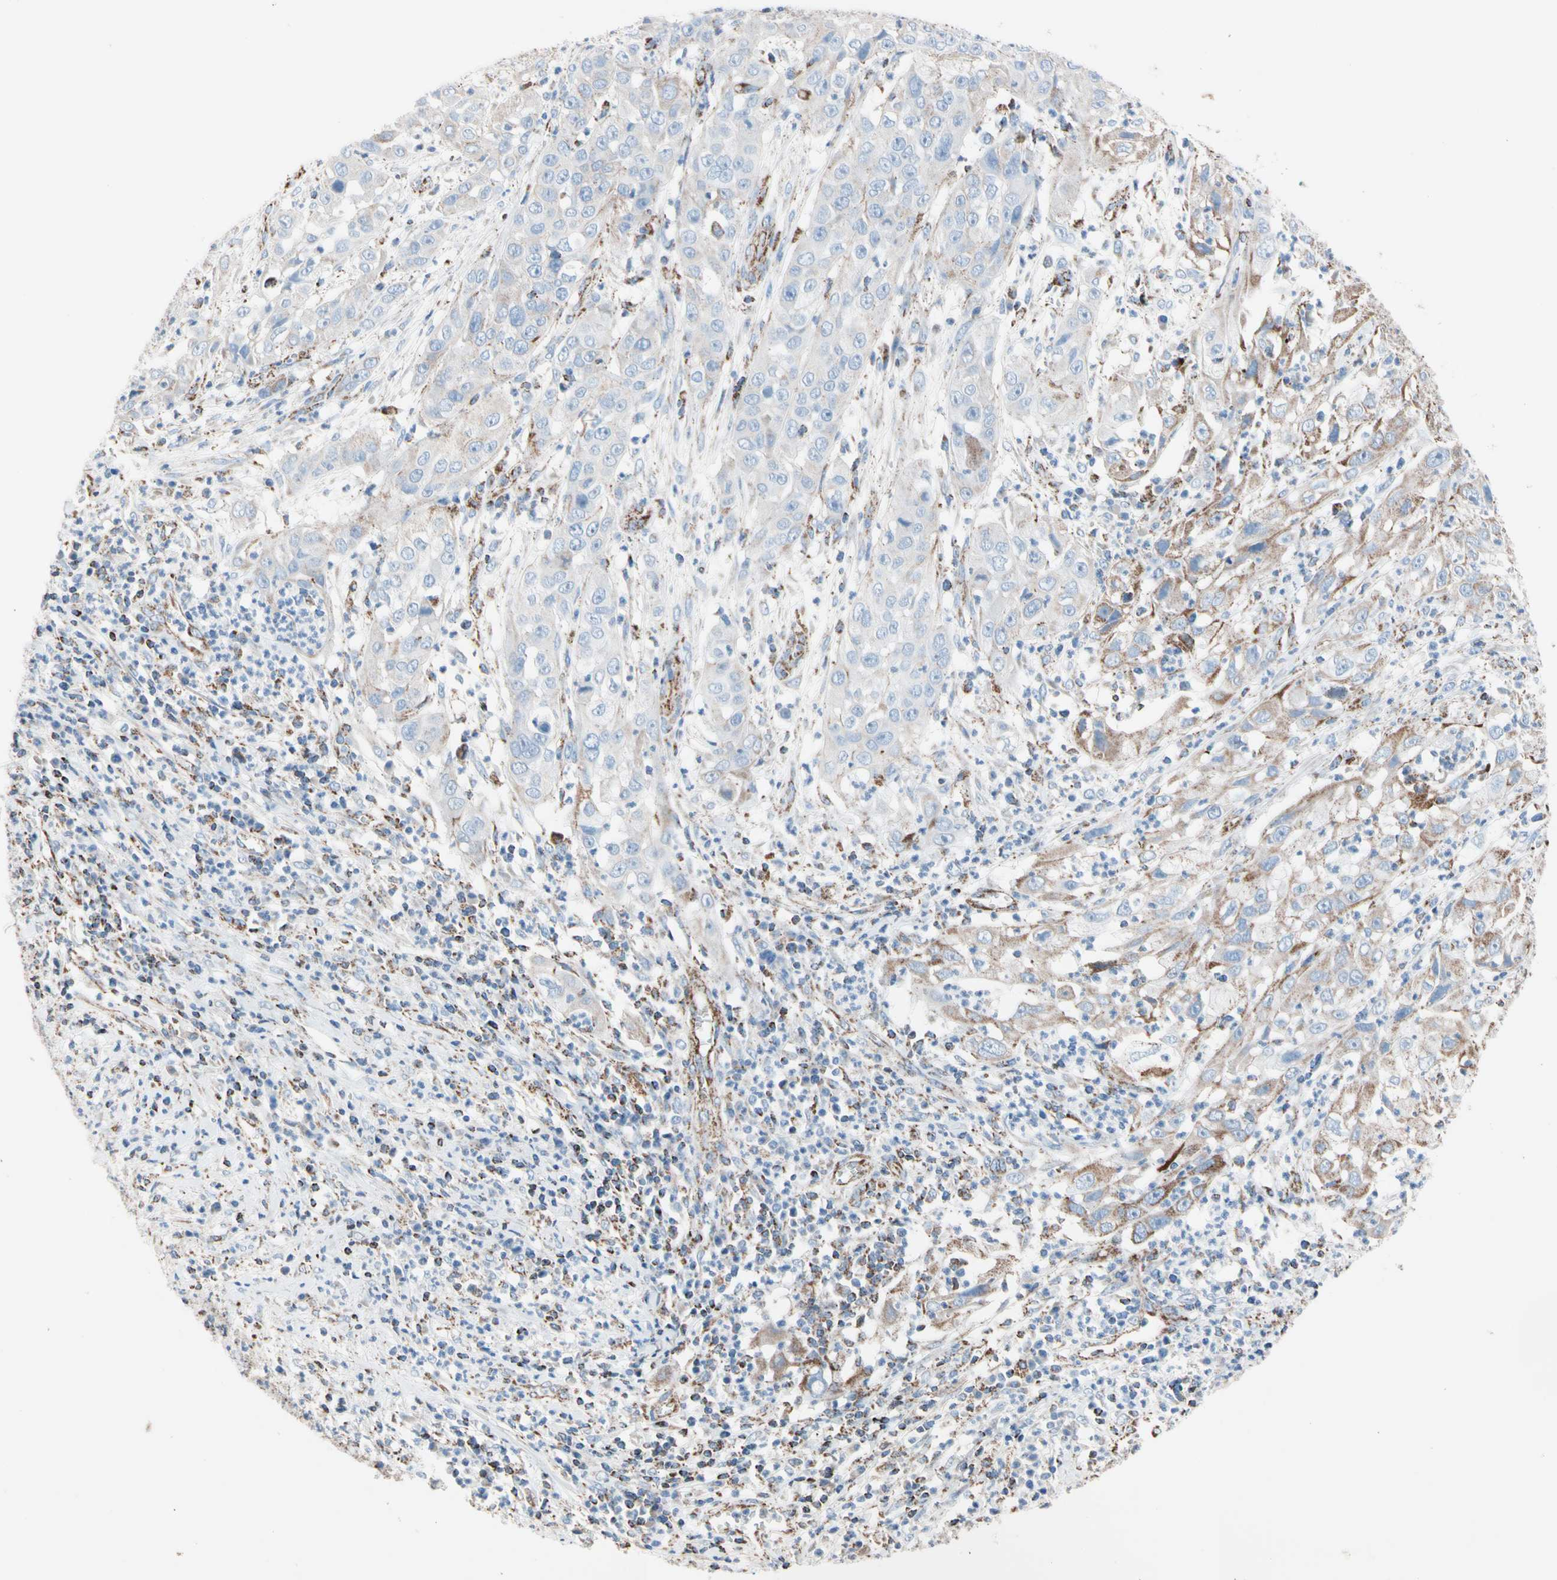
{"staining": {"intensity": "moderate", "quantity": "25%-75%", "location": "cytoplasmic/membranous"}, "tissue": "cervical cancer", "cell_type": "Tumor cells", "image_type": "cancer", "snomed": [{"axis": "morphology", "description": "Squamous cell carcinoma, NOS"}, {"axis": "topography", "description": "Cervix"}], "caption": "There is medium levels of moderate cytoplasmic/membranous expression in tumor cells of cervical squamous cell carcinoma, as demonstrated by immunohistochemical staining (brown color).", "gene": "HK1", "patient": {"sex": "female", "age": 32}}